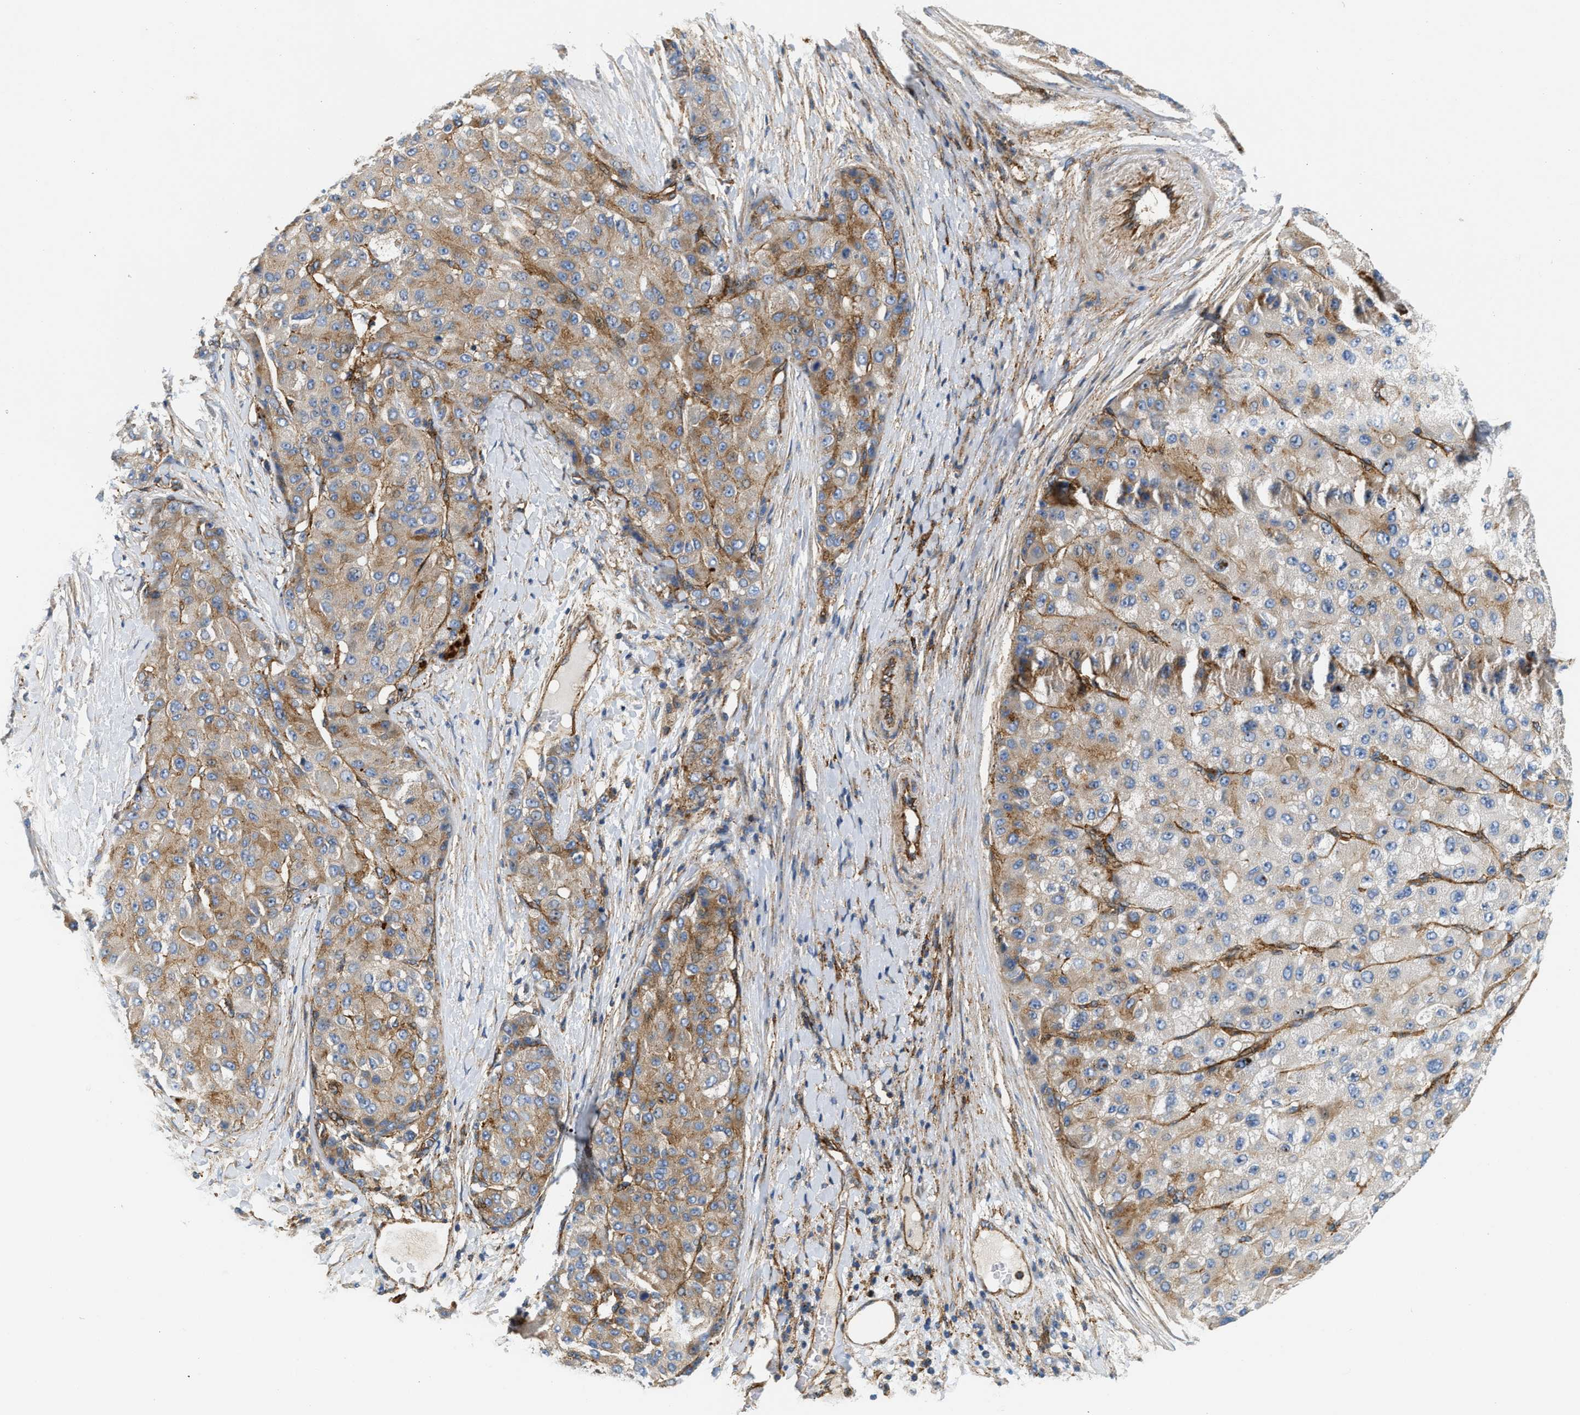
{"staining": {"intensity": "moderate", "quantity": "25%-75%", "location": "cytoplasmic/membranous"}, "tissue": "liver cancer", "cell_type": "Tumor cells", "image_type": "cancer", "snomed": [{"axis": "morphology", "description": "Carcinoma, Hepatocellular, NOS"}, {"axis": "topography", "description": "Liver"}], "caption": "An immunohistochemistry (IHC) histopathology image of neoplastic tissue is shown. Protein staining in brown highlights moderate cytoplasmic/membranous positivity in liver cancer within tumor cells.", "gene": "NSUN7", "patient": {"sex": "male", "age": 80}}